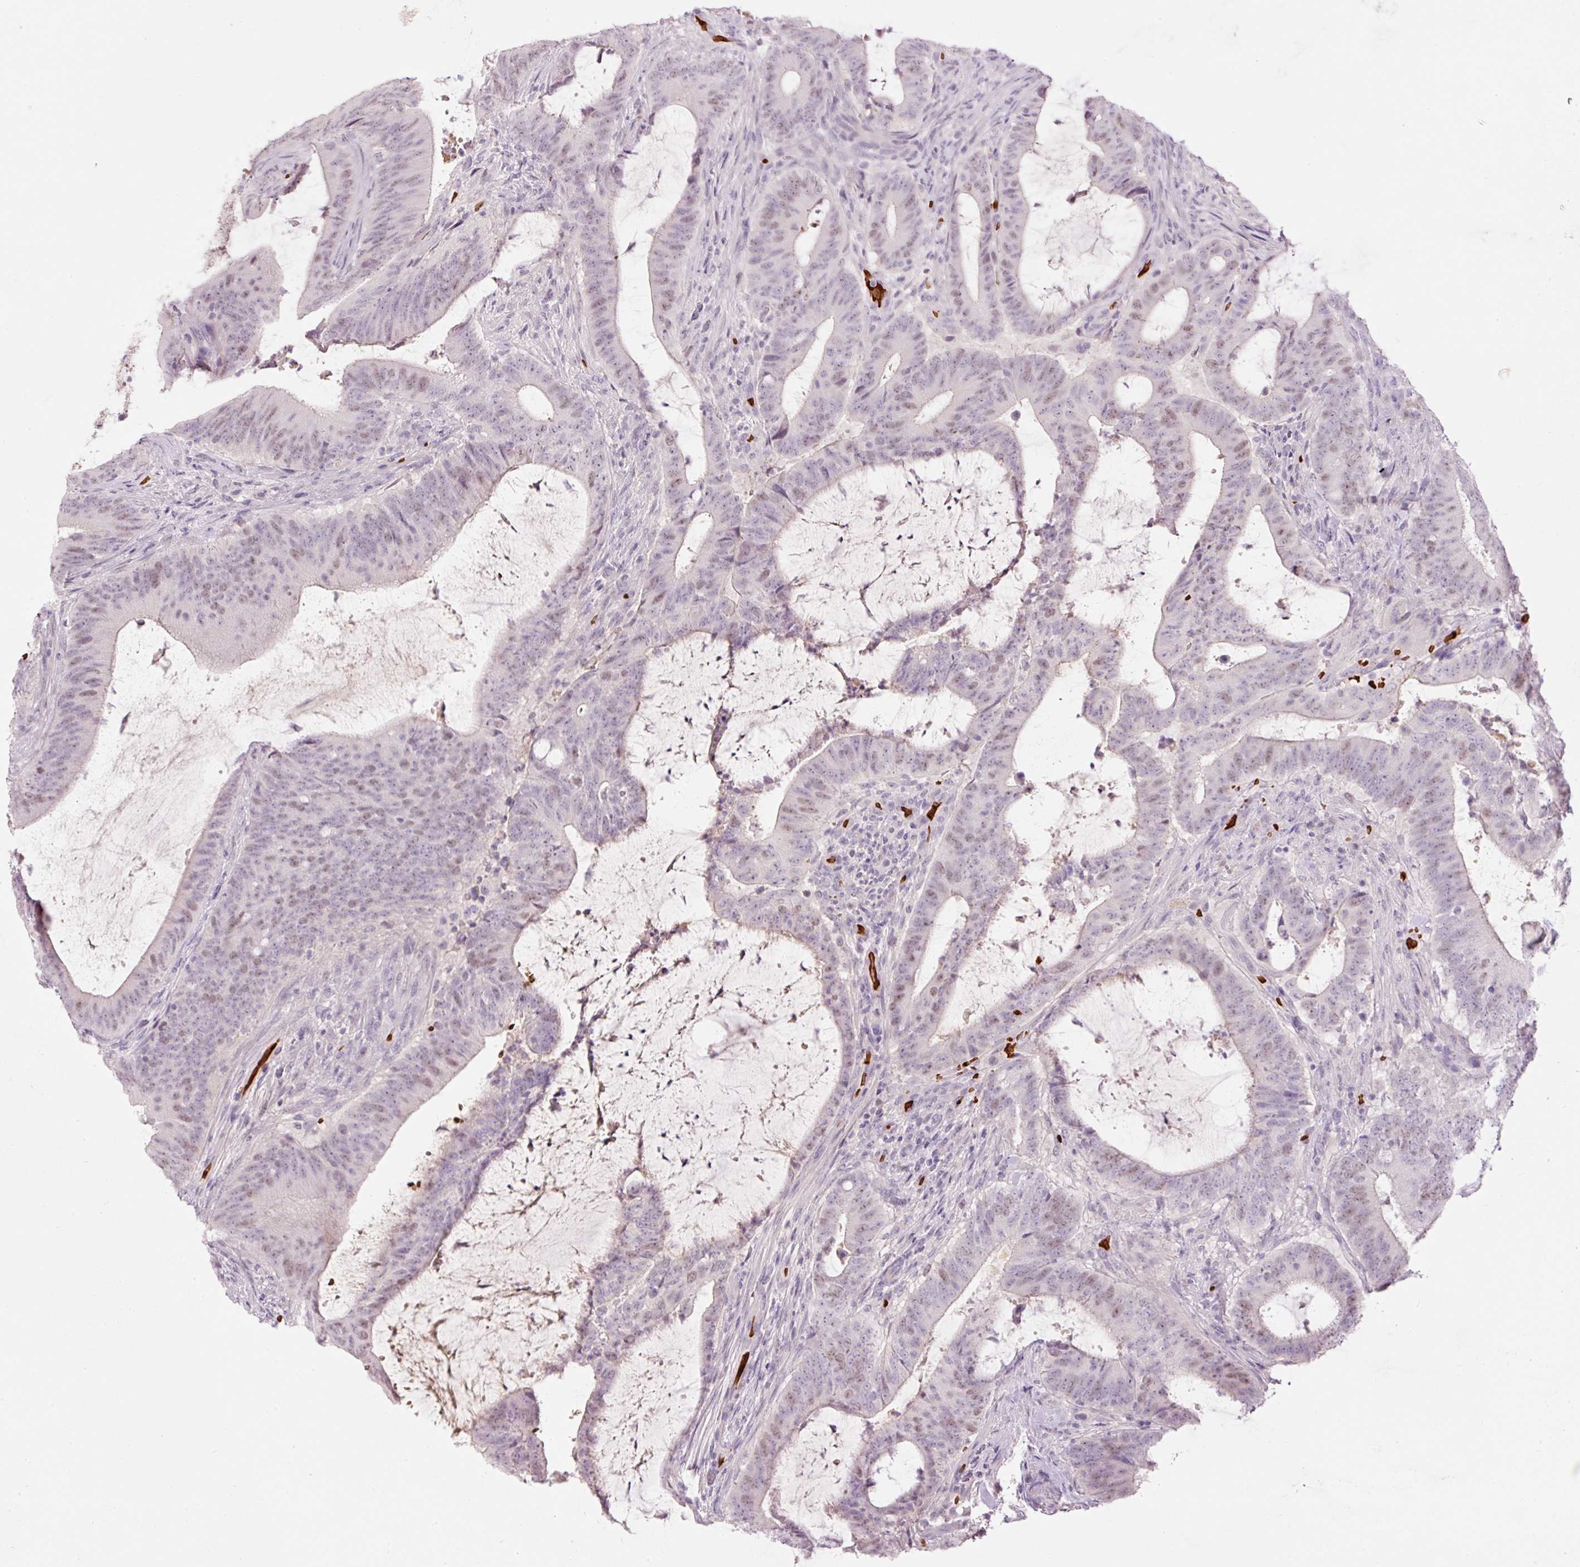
{"staining": {"intensity": "negative", "quantity": "none", "location": "none"}, "tissue": "colorectal cancer", "cell_type": "Tumor cells", "image_type": "cancer", "snomed": [{"axis": "morphology", "description": "Adenocarcinoma, NOS"}, {"axis": "topography", "description": "Colon"}], "caption": "Human colorectal adenocarcinoma stained for a protein using immunohistochemistry (IHC) exhibits no expression in tumor cells.", "gene": "LY6G6D", "patient": {"sex": "female", "age": 43}}